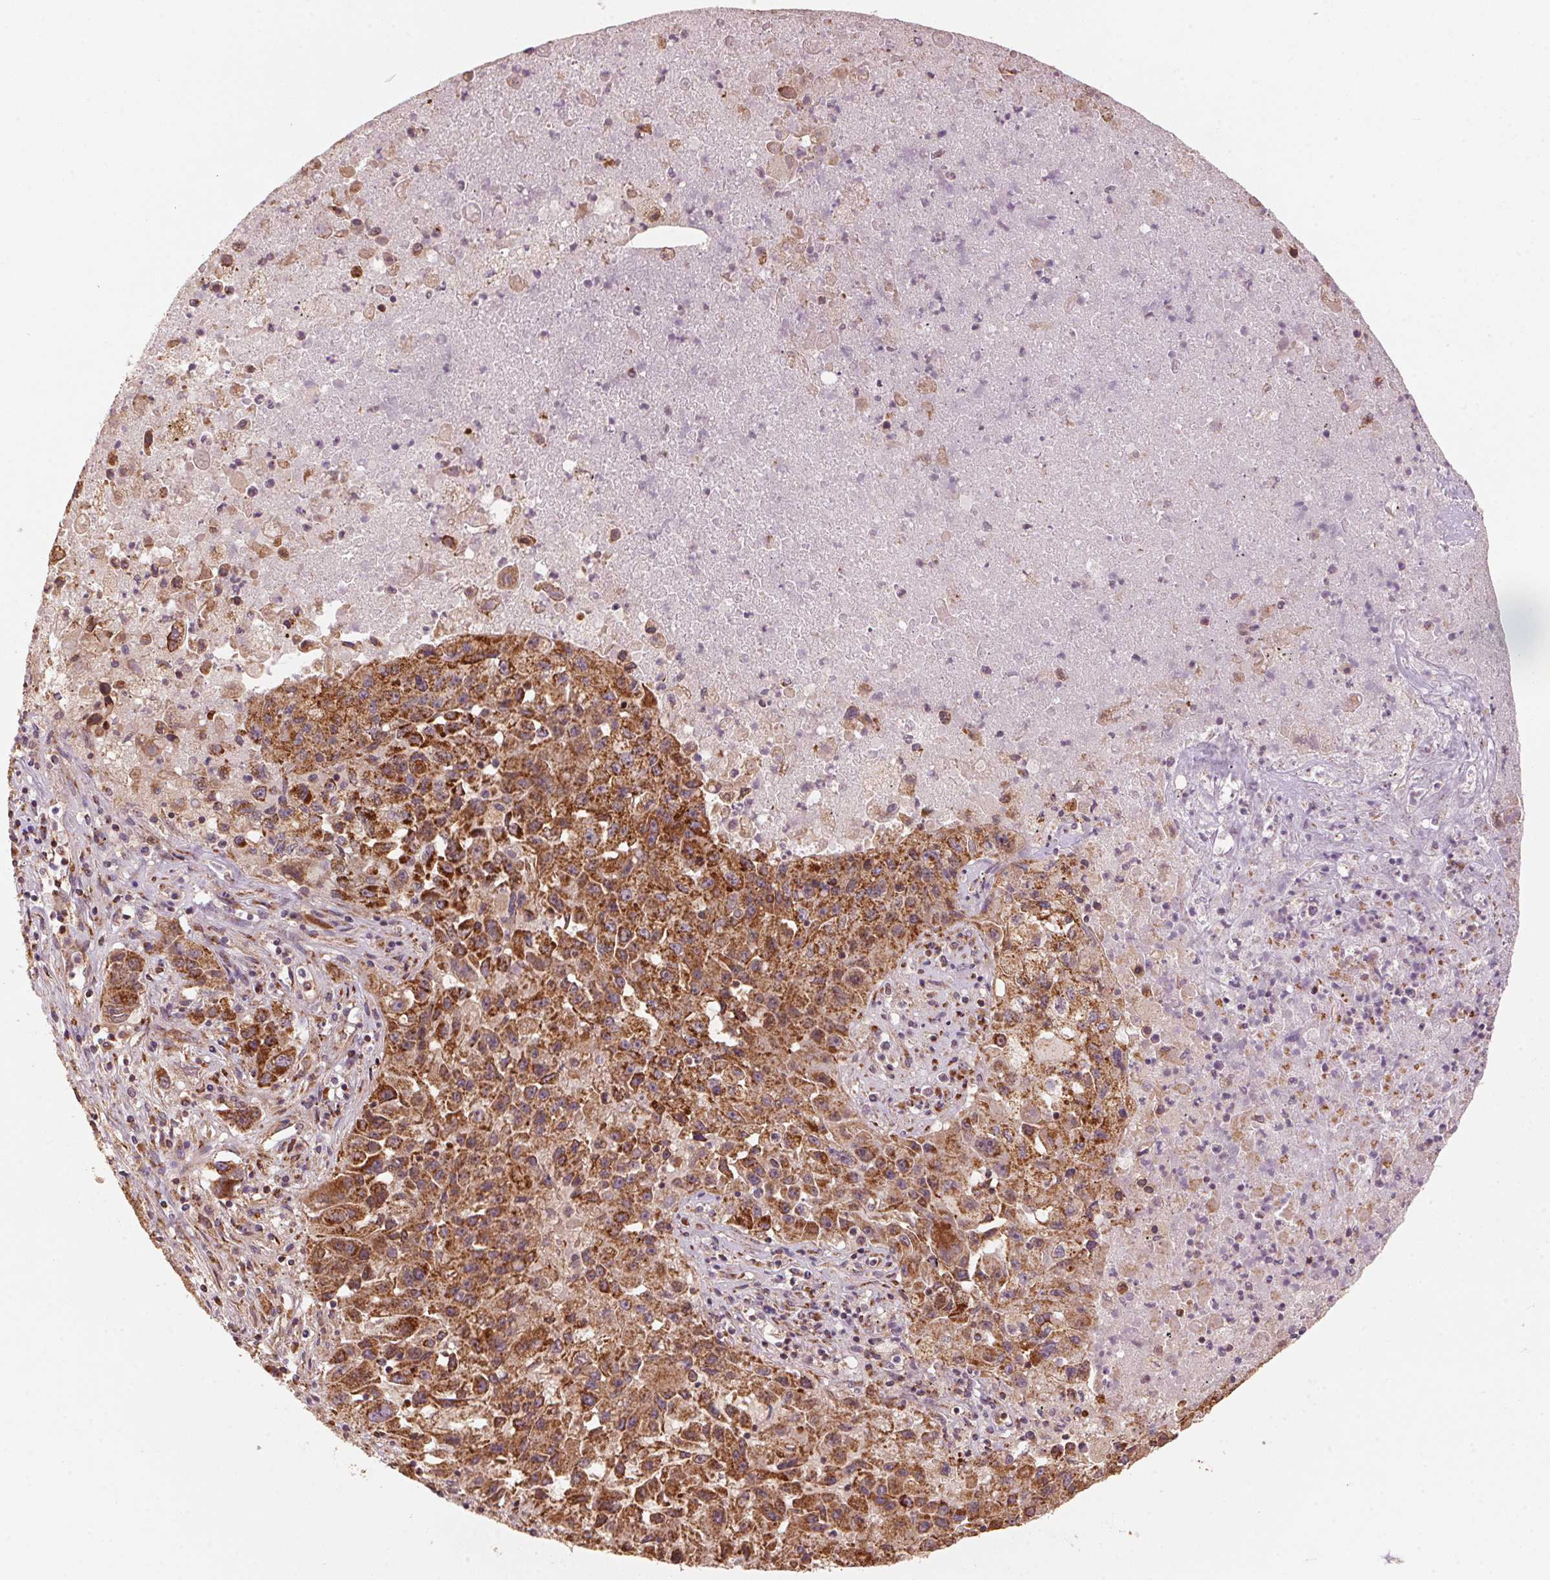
{"staining": {"intensity": "strong", "quantity": ">75%", "location": "cytoplasmic/membranous"}, "tissue": "lung cancer", "cell_type": "Tumor cells", "image_type": "cancer", "snomed": [{"axis": "morphology", "description": "Squamous cell carcinoma, NOS"}, {"axis": "topography", "description": "Lung"}], "caption": "Protein staining exhibits strong cytoplasmic/membranous staining in about >75% of tumor cells in lung squamous cell carcinoma. The staining is performed using DAB brown chromogen to label protein expression. The nuclei are counter-stained blue using hematoxylin.", "gene": "TOMM70", "patient": {"sex": "male", "age": 63}}